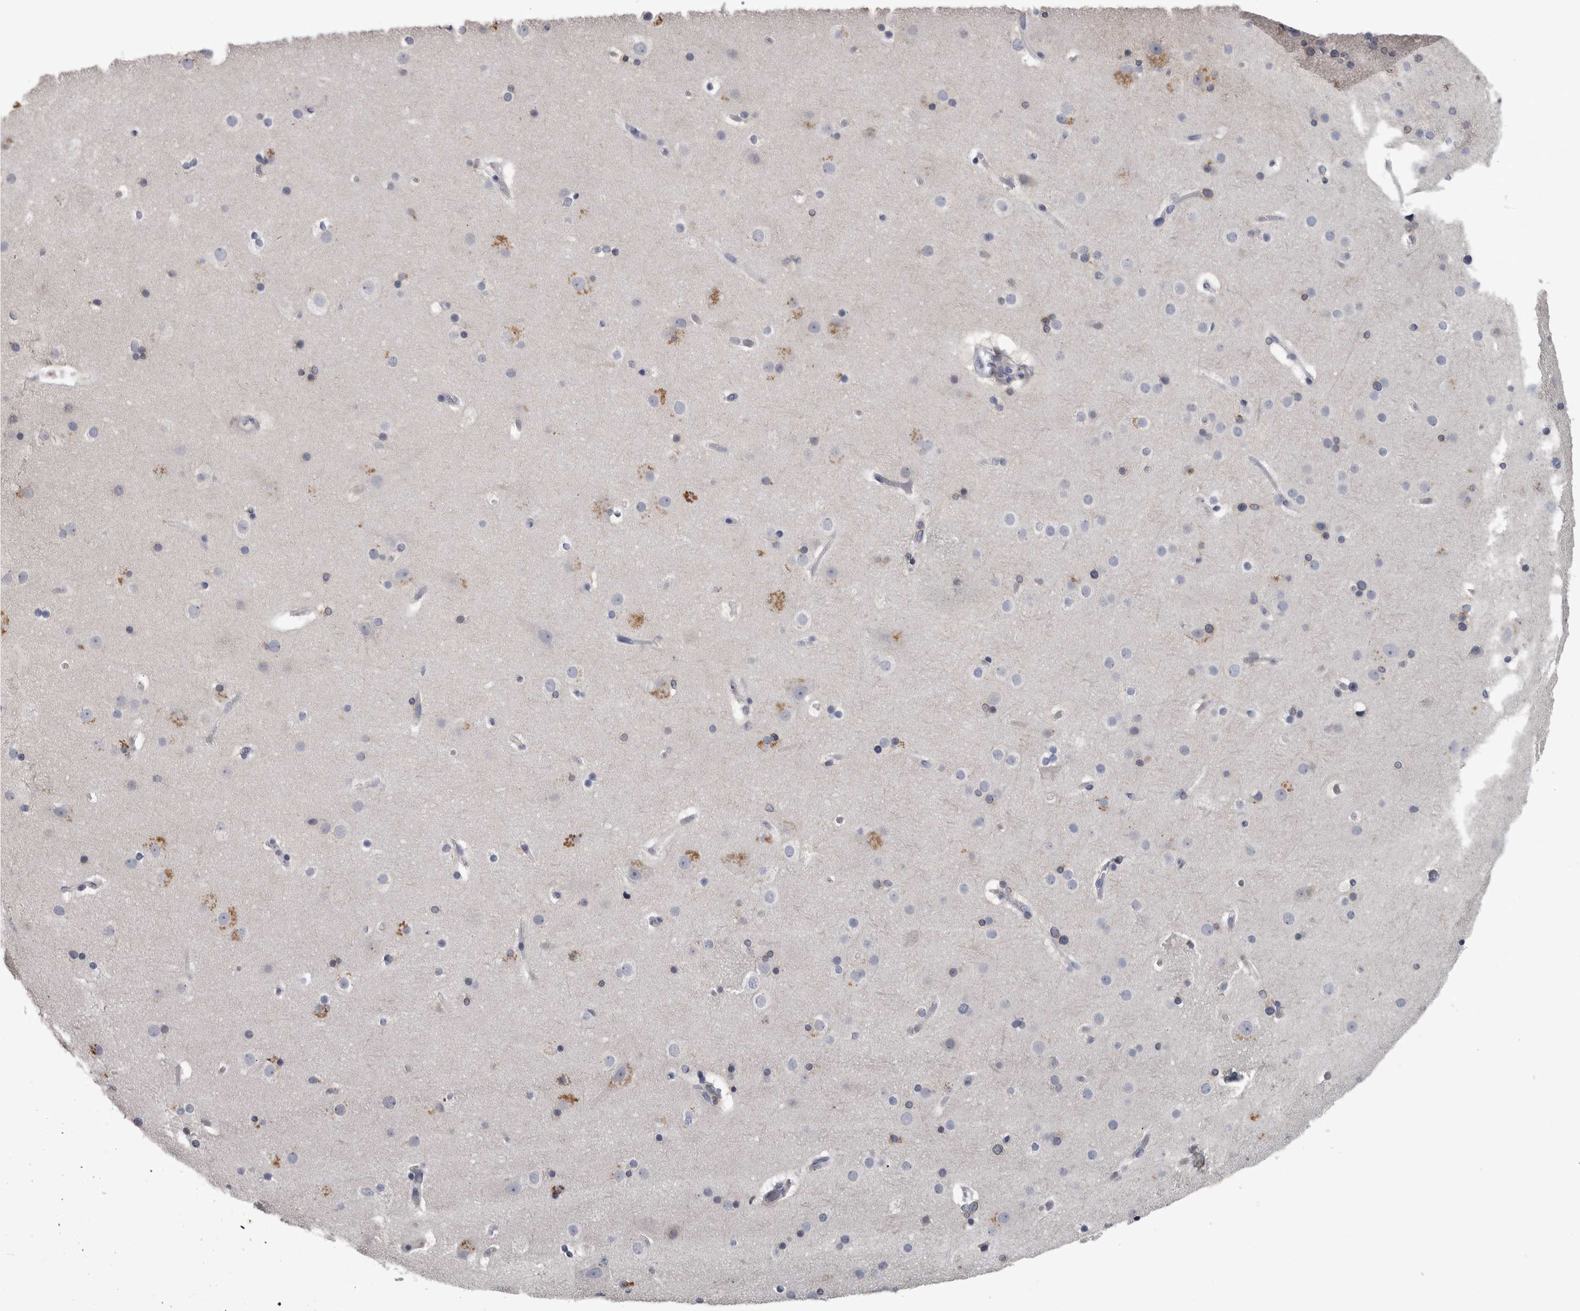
{"staining": {"intensity": "negative", "quantity": "none", "location": "none"}, "tissue": "cerebral cortex", "cell_type": "Endothelial cells", "image_type": "normal", "snomed": [{"axis": "morphology", "description": "Normal tissue, NOS"}, {"axis": "topography", "description": "Cerebral cortex"}], "caption": "Cerebral cortex stained for a protein using immunohistochemistry reveals no positivity endothelial cells.", "gene": "EFEMP2", "patient": {"sex": "male", "age": 57}}